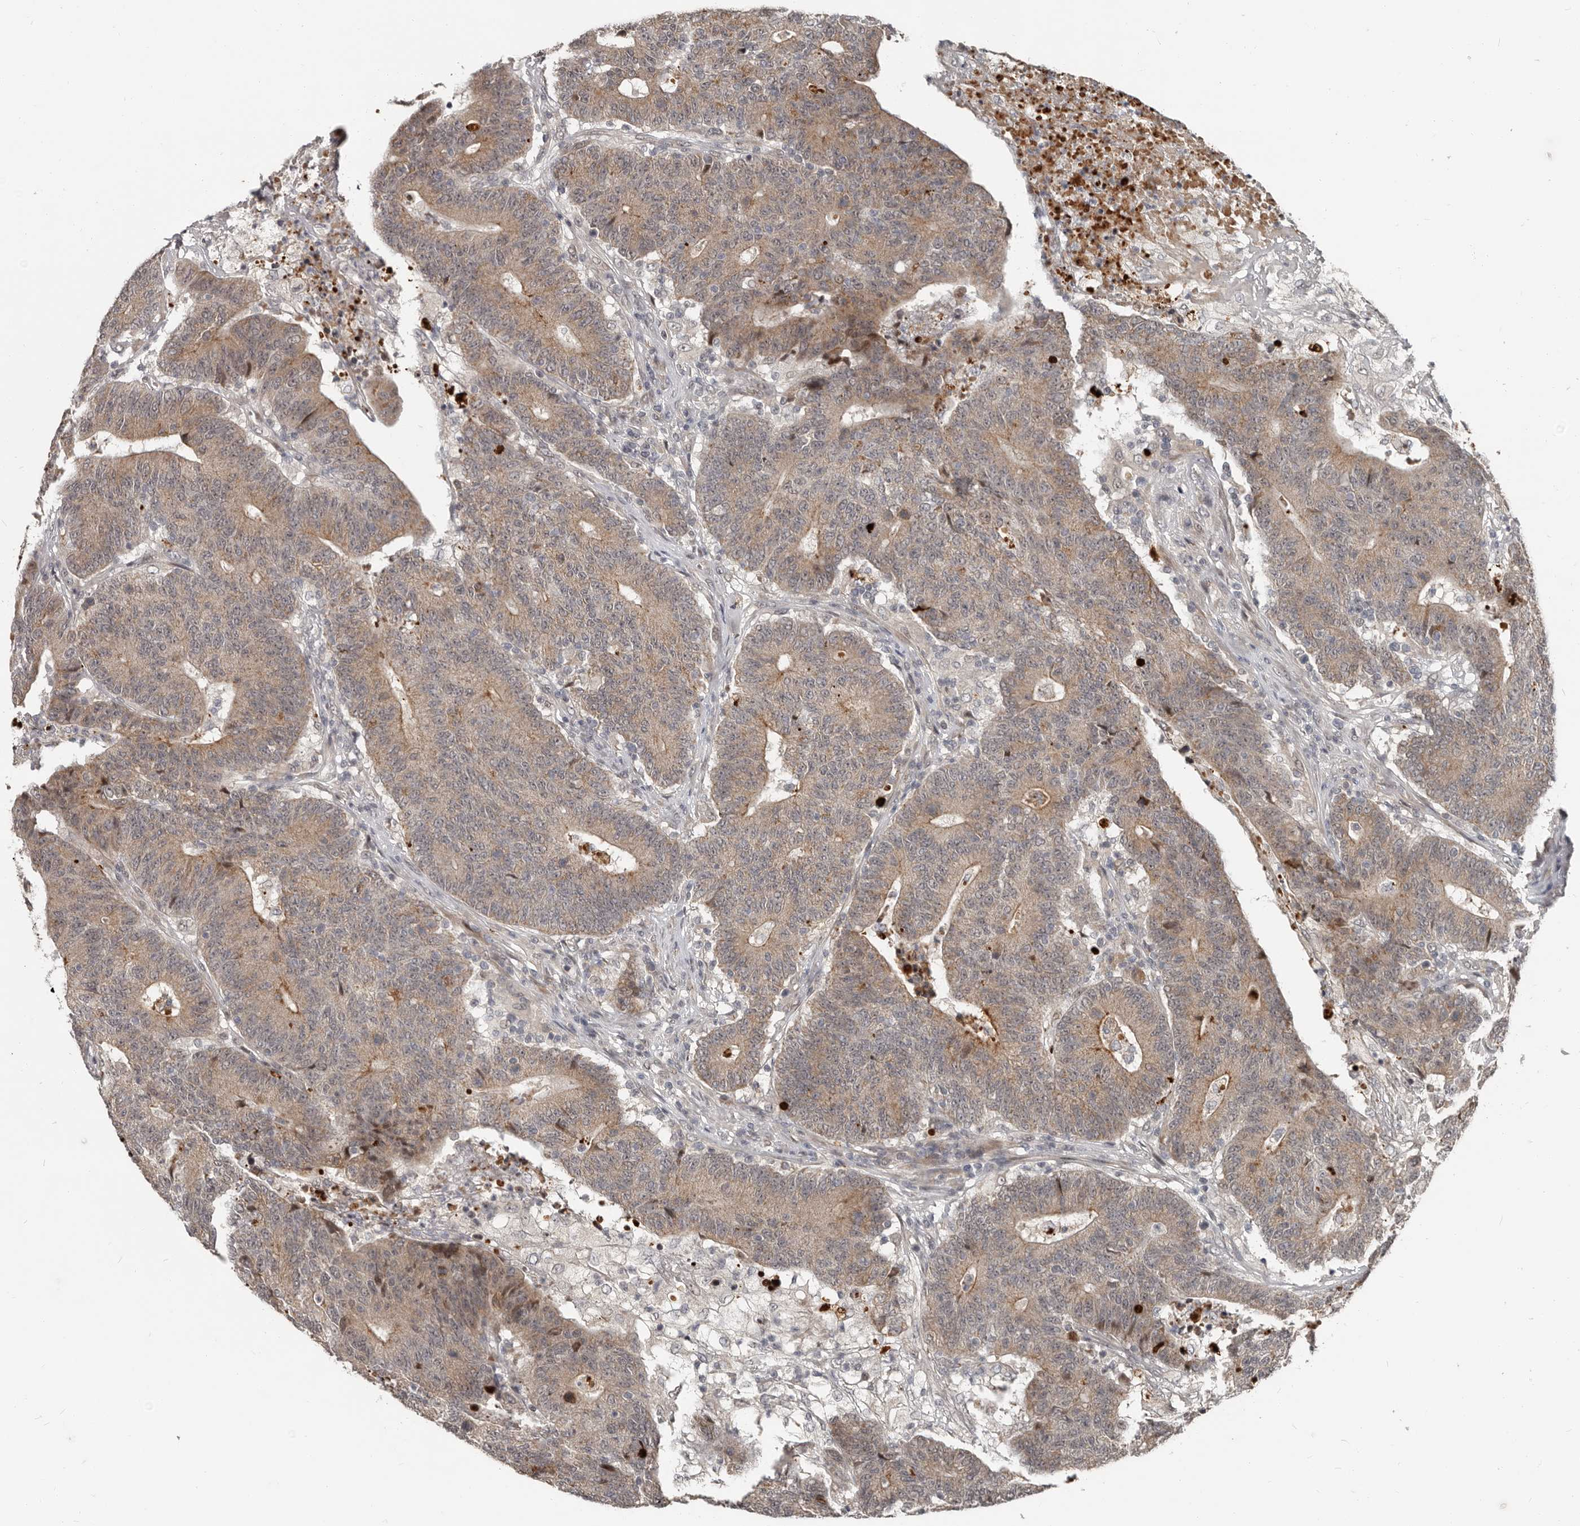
{"staining": {"intensity": "weak", "quantity": ">75%", "location": "cytoplasmic/membranous"}, "tissue": "colorectal cancer", "cell_type": "Tumor cells", "image_type": "cancer", "snomed": [{"axis": "morphology", "description": "Normal tissue, NOS"}, {"axis": "morphology", "description": "Adenocarcinoma, NOS"}, {"axis": "topography", "description": "Colon"}], "caption": "Approximately >75% of tumor cells in colorectal cancer (adenocarcinoma) exhibit weak cytoplasmic/membranous protein positivity as visualized by brown immunohistochemical staining.", "gene": "APOL6", "patient": {"sex": "female", "age": 75}}